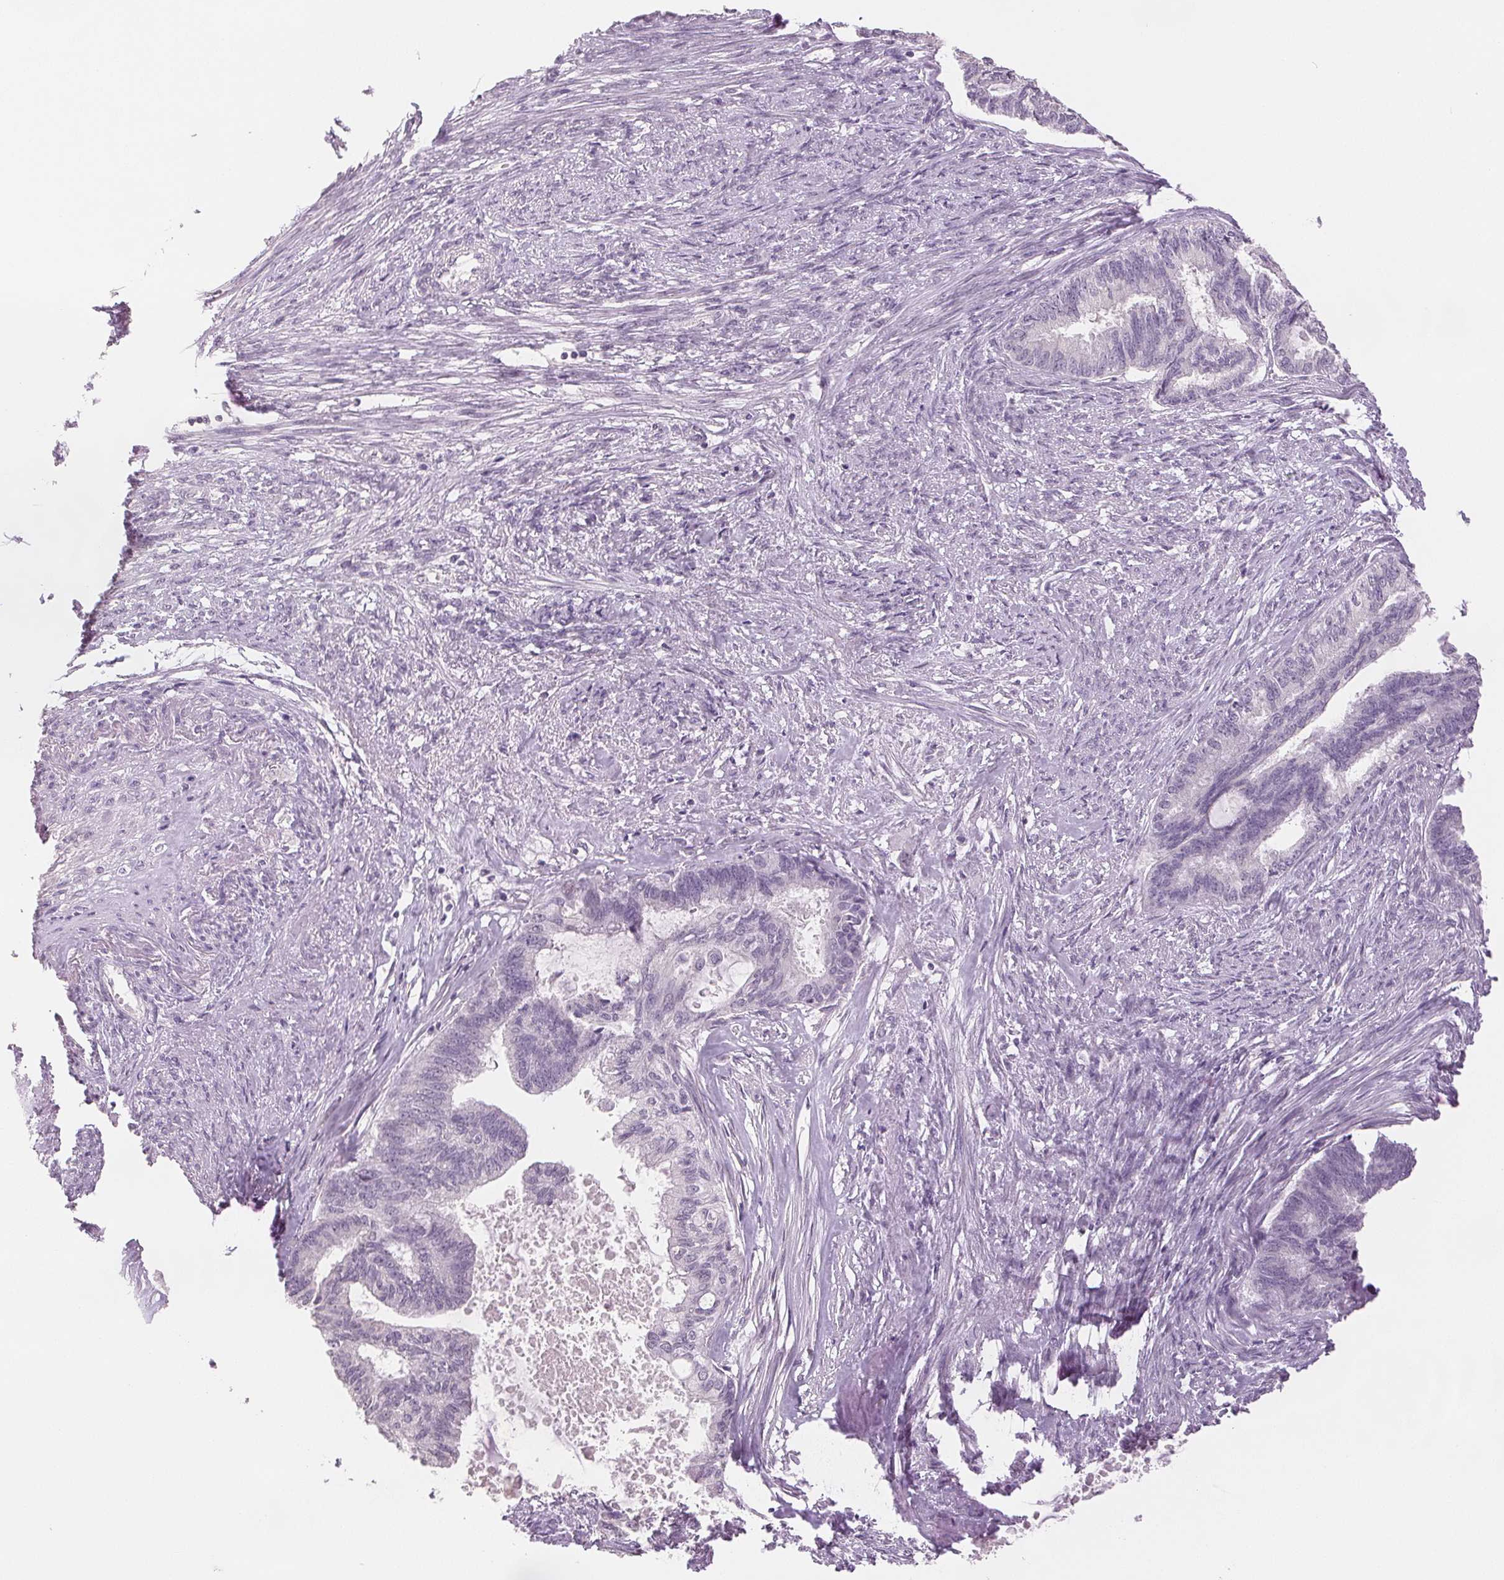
{"staining": {"intensity": "negative", "quantity": "none", "location": "none"}, "tissue": "endometrial cancer", "cell_type": "Tumor cells", "image_type": "cancer", "snomed": [{"axis": "morphology", "description": "Adenocarcinoma, NOS"}, {"axis": "topography", "description": "Endometrium"}], "caption": "DAB (3,3'-diaminobenzidine) immunohistochemical staining of human endometrial cancer (adenocarcinoma) exhibits no significant positivity in tumor cells.", "gene": "SCGN", "patient": {"sex": "female", "age": 86}}